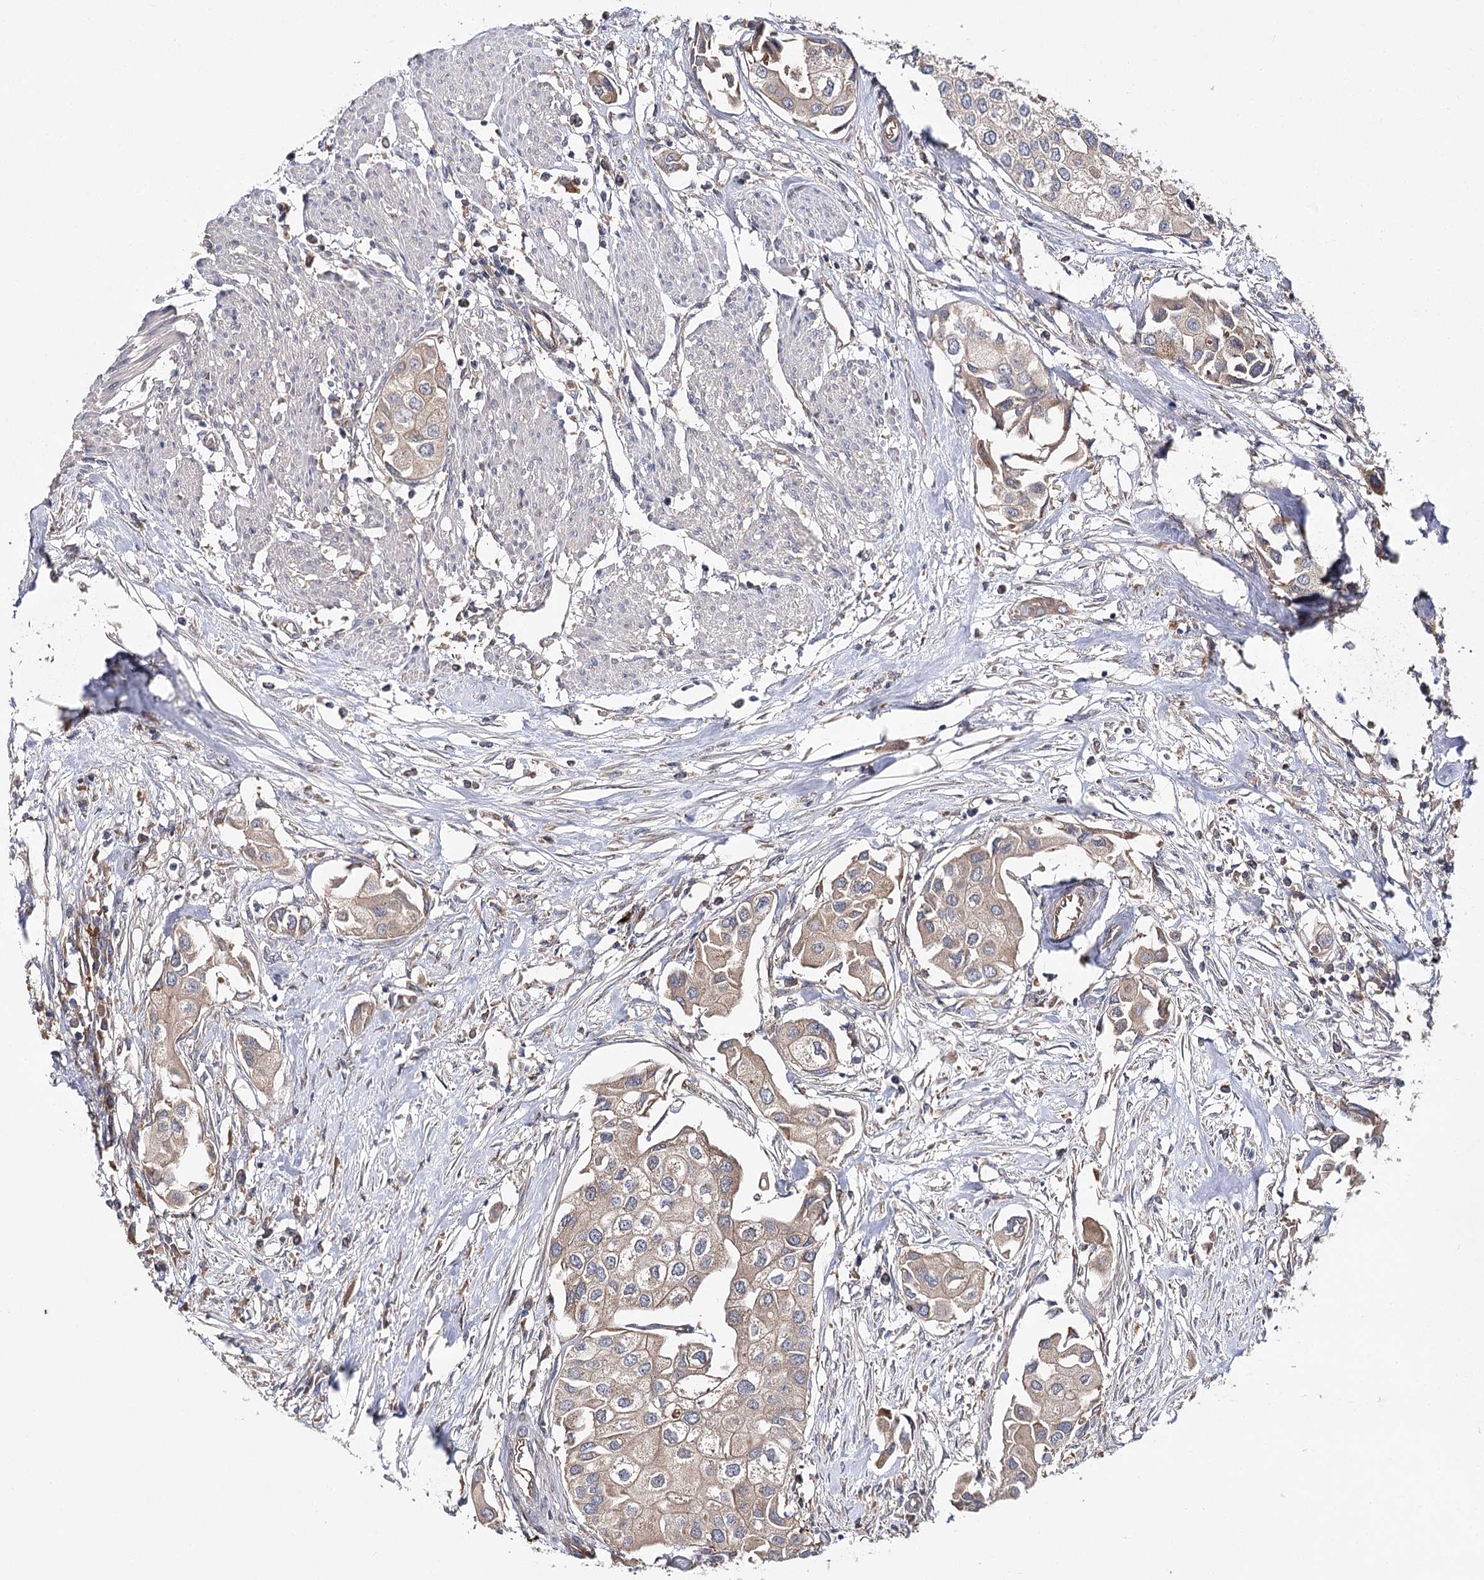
{"staining": {"intensity": "weak", "quantity": "25%-75%", "location": "cytoplasmic/membranous"}, "tissue": "urothelial cancer", "cell_type": "Tumor cells", "image_type": "cancer", "snomed": [{"axis": "morphology", "description": "Urothelial carcinoma, High grade"}, {"axis": "topography", "description": "Urinary bladder"}], "caption": "Protein expression analysis of high-grade urothelial carcinoma shows weak cytoplasmic/membranous staining in approximately 25%-75% of tumor cells. The staining was performed using DAB (3,3'-diaminobenzidine), with brown indicating positive protein expression. Nuclei are stained blue with hematoxylin.", "gene": "BCR", "patient": {"sex": "male", "age": 64}}